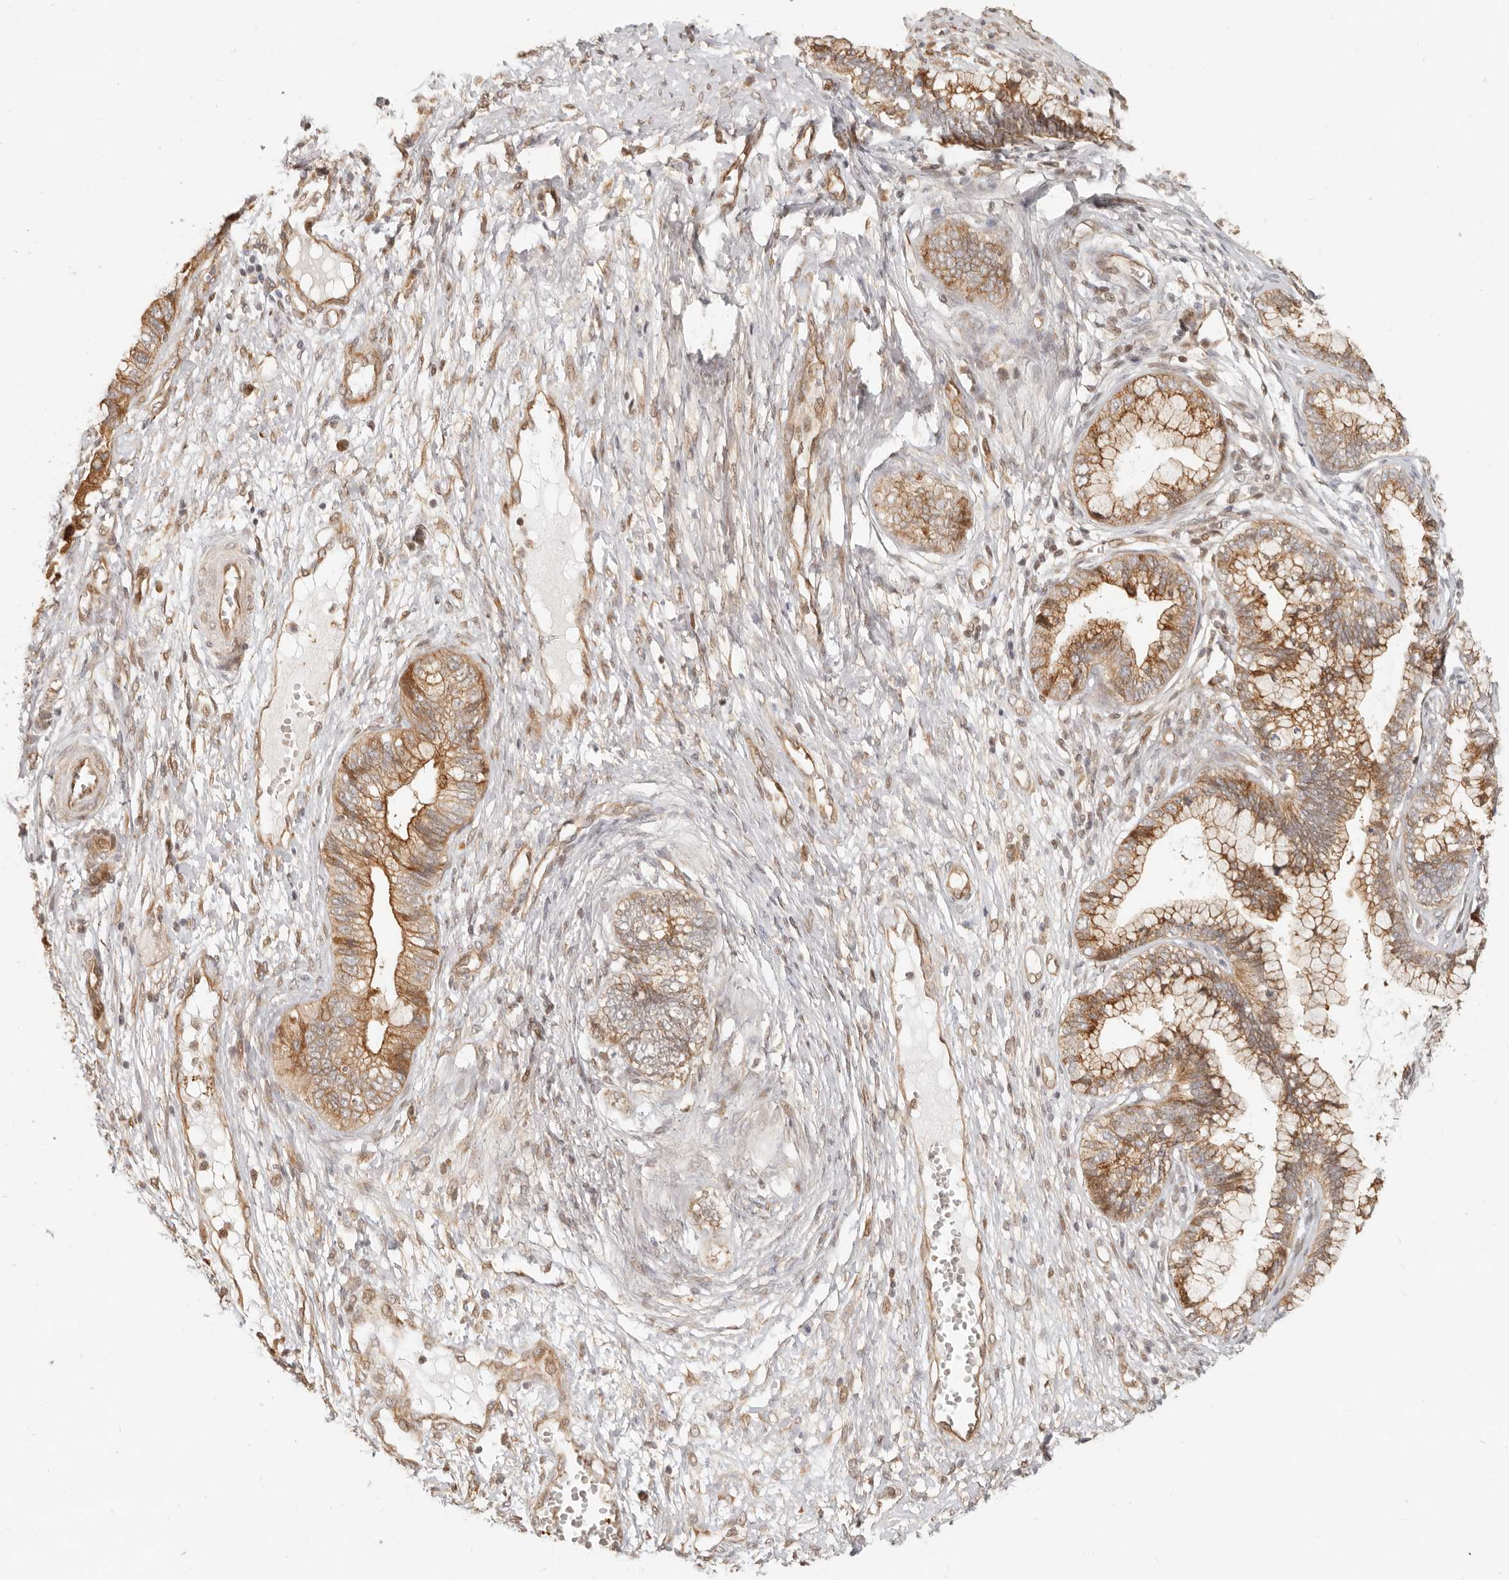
{"staining": {"intensity": "moderate", "quantity": ">75%", "location": "cytoplasmic/membranous"}, "tissue": "cervical cancer", "cell_type": "Tumor cells", "image_type": "cancer", "snomed": [{"axis": "morphology", "description": "Adenocarcinoma, NOS"}, {"axis": "topography", "description": "Cervix"}], "caption": "Cervical cancer was stained to show a protein in brown. There is medium levels of moderate cytoplasmic/membranous expression in about >75% of tumor cells.", "gene": "TUFT1", "patient": {"sex": "female", "age": 44}}